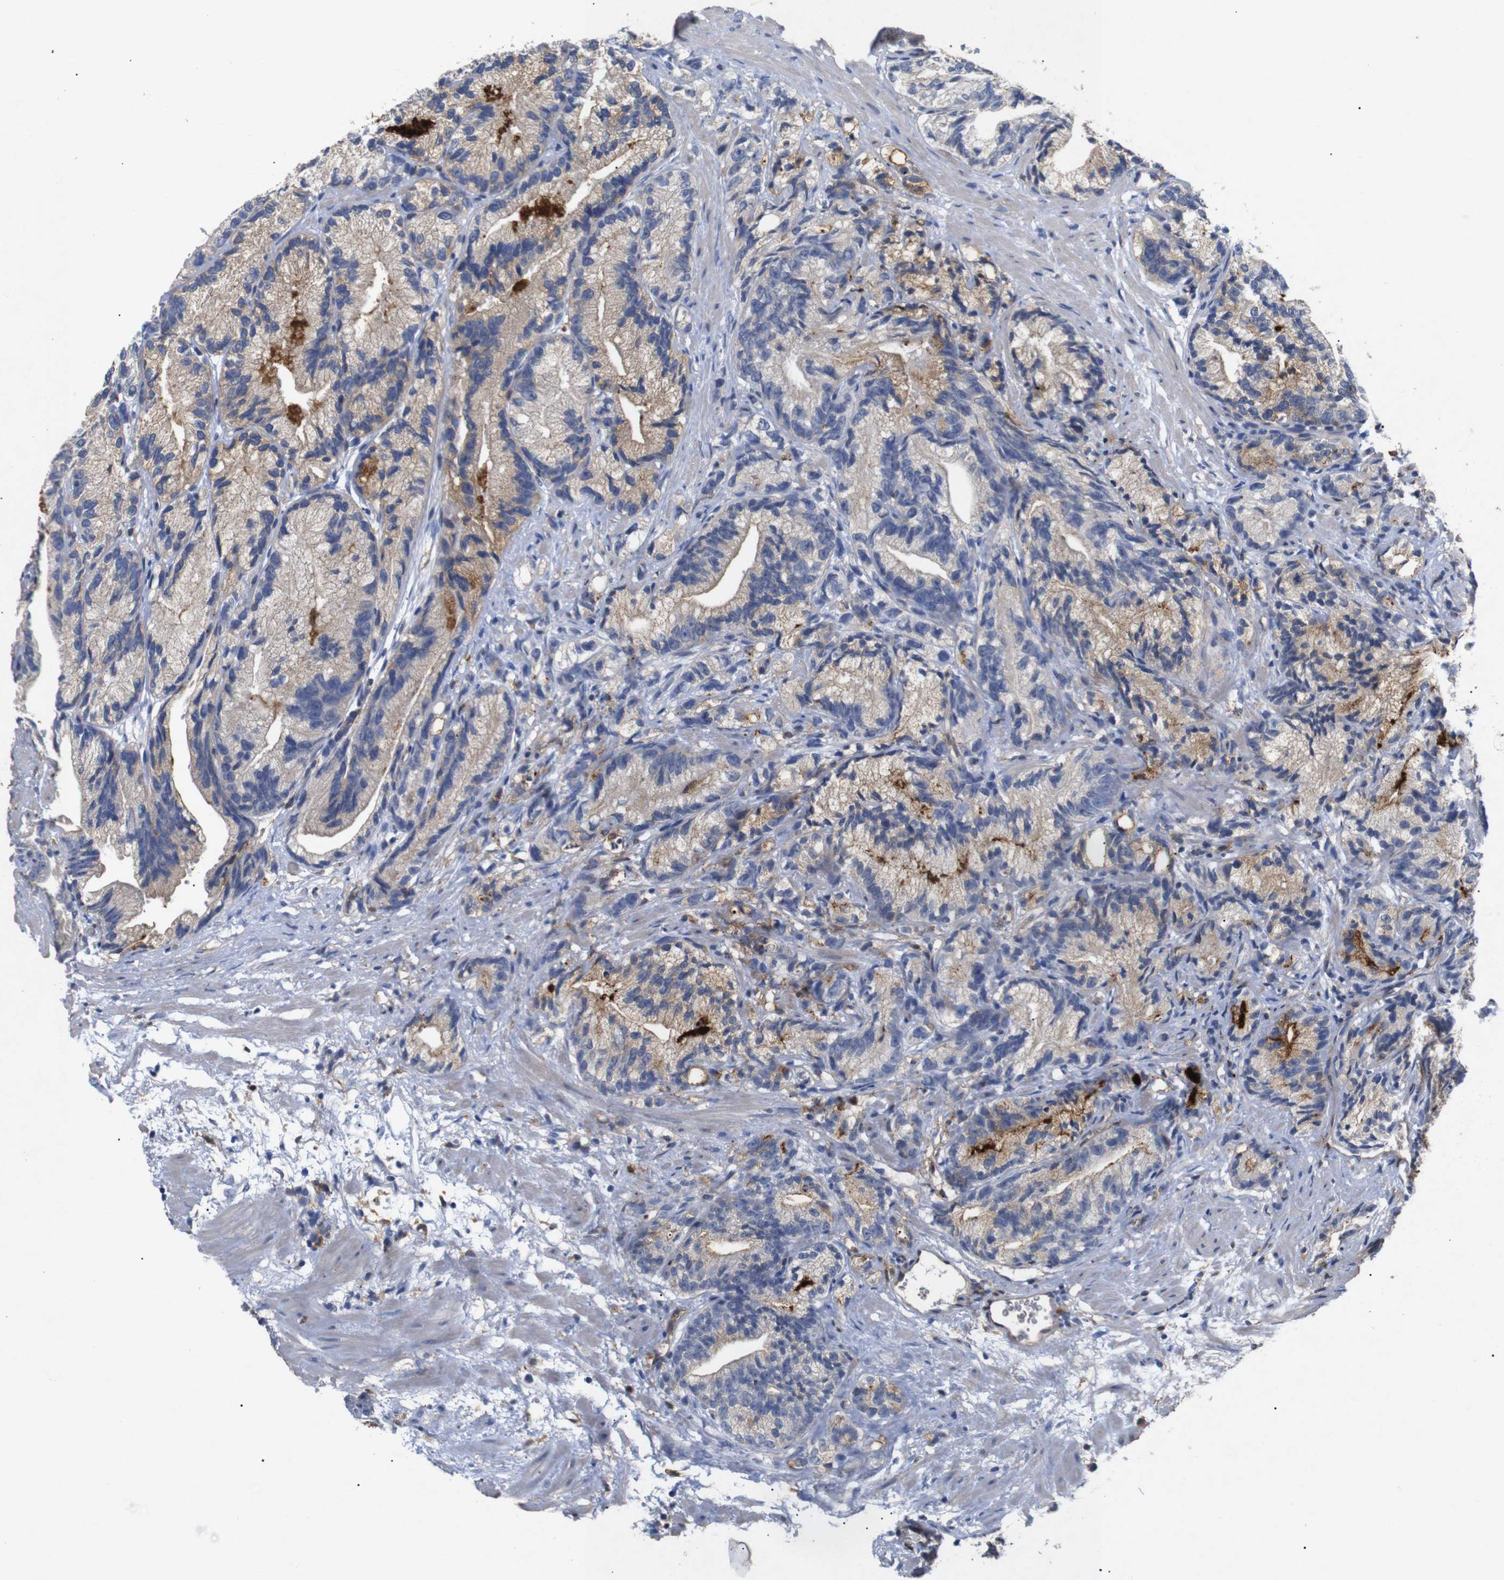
{"staining": {"intensity": "moderate", "quantity": "25%-75%", "location": "cytoplasmic/membranous"}, "tissue": "prostate cancer", "cell_type": "Tumor cells", "image_type": "cancer", "snomed": [{"axis": "morphology", "description": "Adenocarcinoma, Low grade"}, {"axis": "topography", "description": "Prostate"}], "caption": "This is a photomicrograph of immunohistochemistry staining of prostate cancer (adenocarcinoma (low-grade)), which shows moderate staining in the cytoplasmic/membranous of tumor cells.", "gene": "SDCBP", "patient": {"sex": "male", "age": 89}}